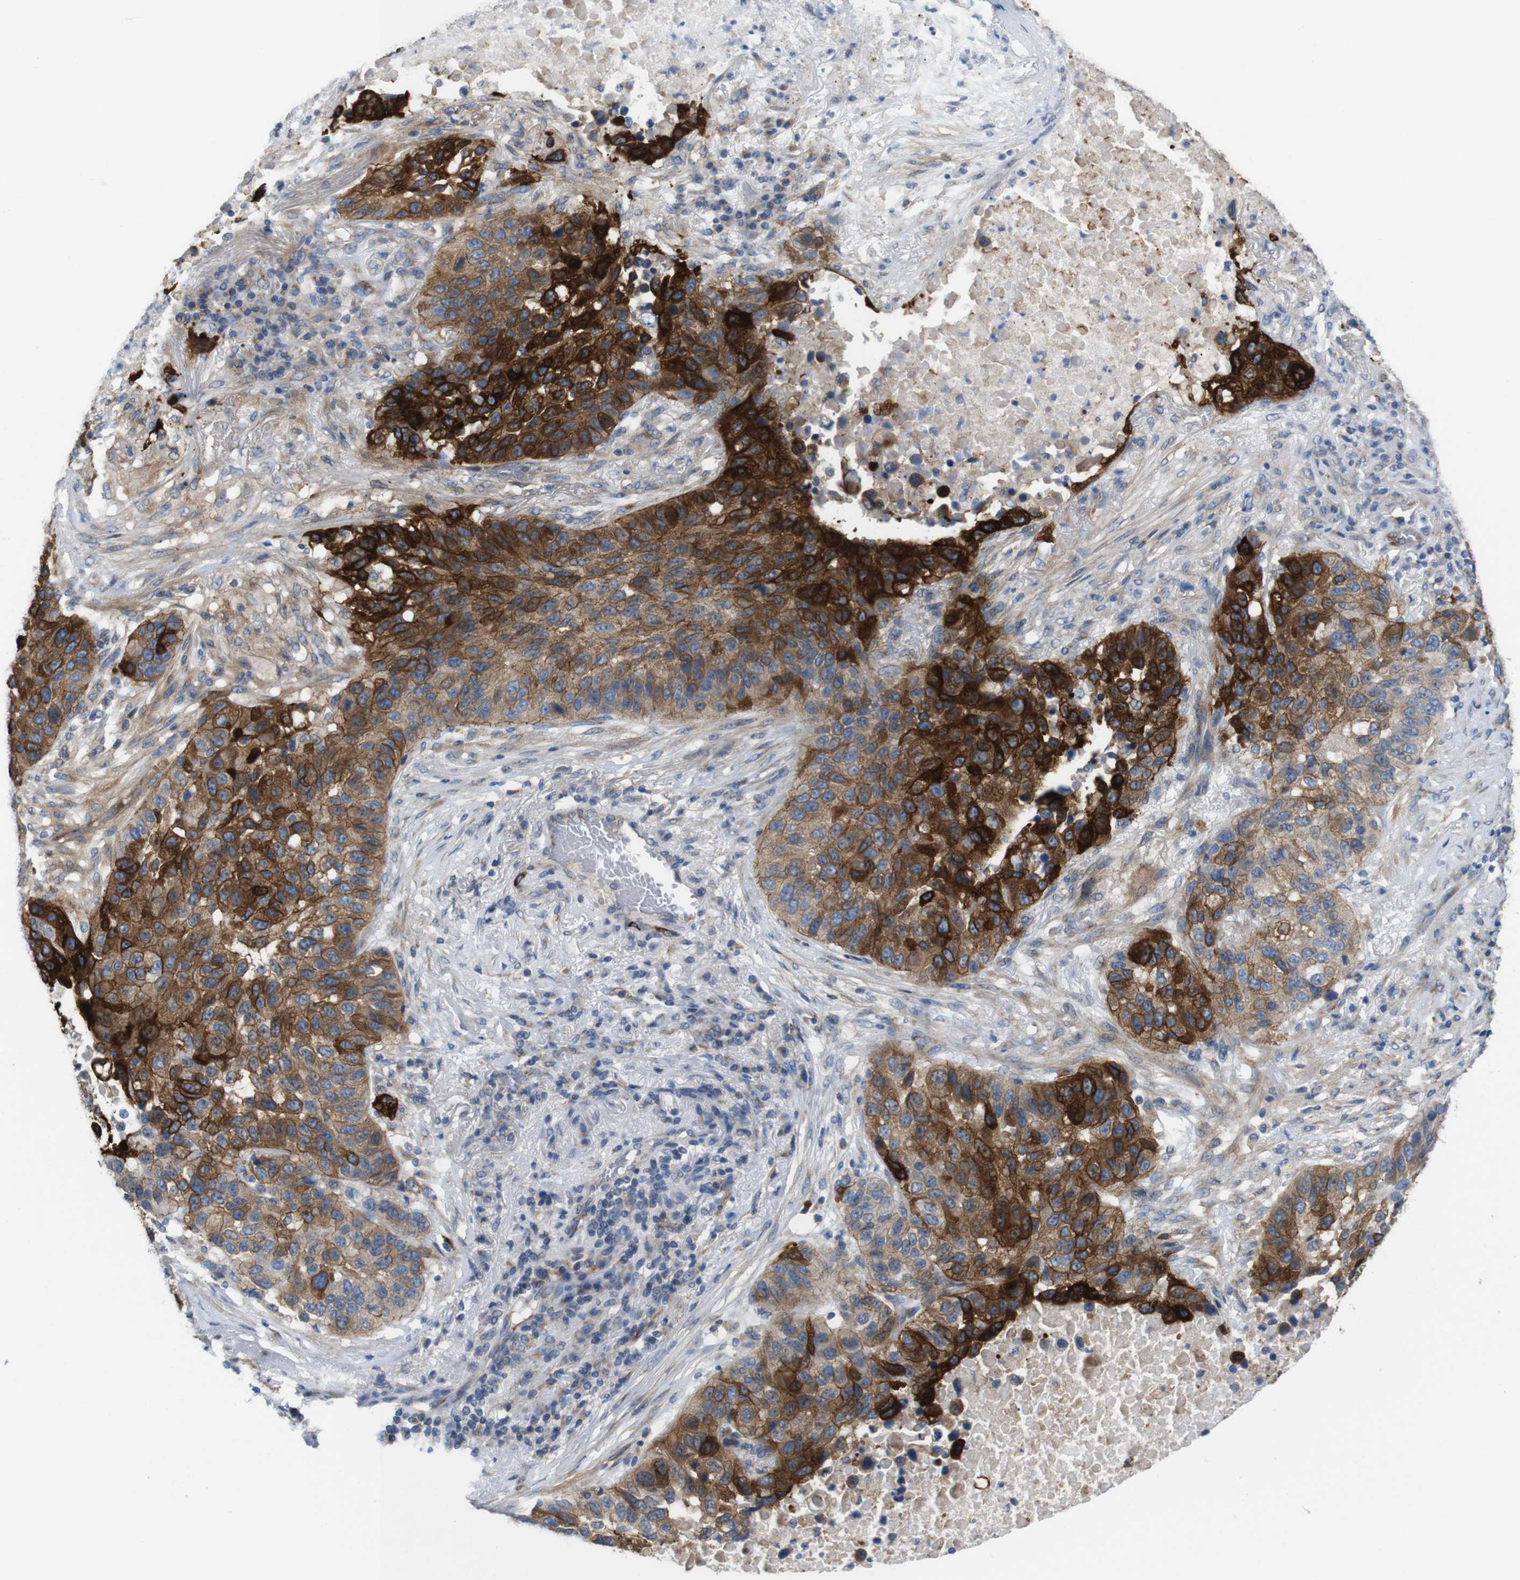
{"staining": {"intensity": "strong", "quantity": "25%-75%", "location": "cytoplasmic/membranous"}, "tissue": "lung cancer", "cell_type": "Tumor cells", "image_type": "cancer", "snomed": [{"axis": "morphology", "description": "Squamous cell carcinoma, NOS"}, {"axis": "topography", "description": "Lung"}], "caption": "Immunohistochemistry (IHC) (DAB) staining of human lung squamous cell carcinoma exhibits strong cytoplasmic/membranous protein expression in approximately 25%-75% of tumor cells.", "gene": "EFCAB14", "patient": {"sex": "male", "age": 57}}